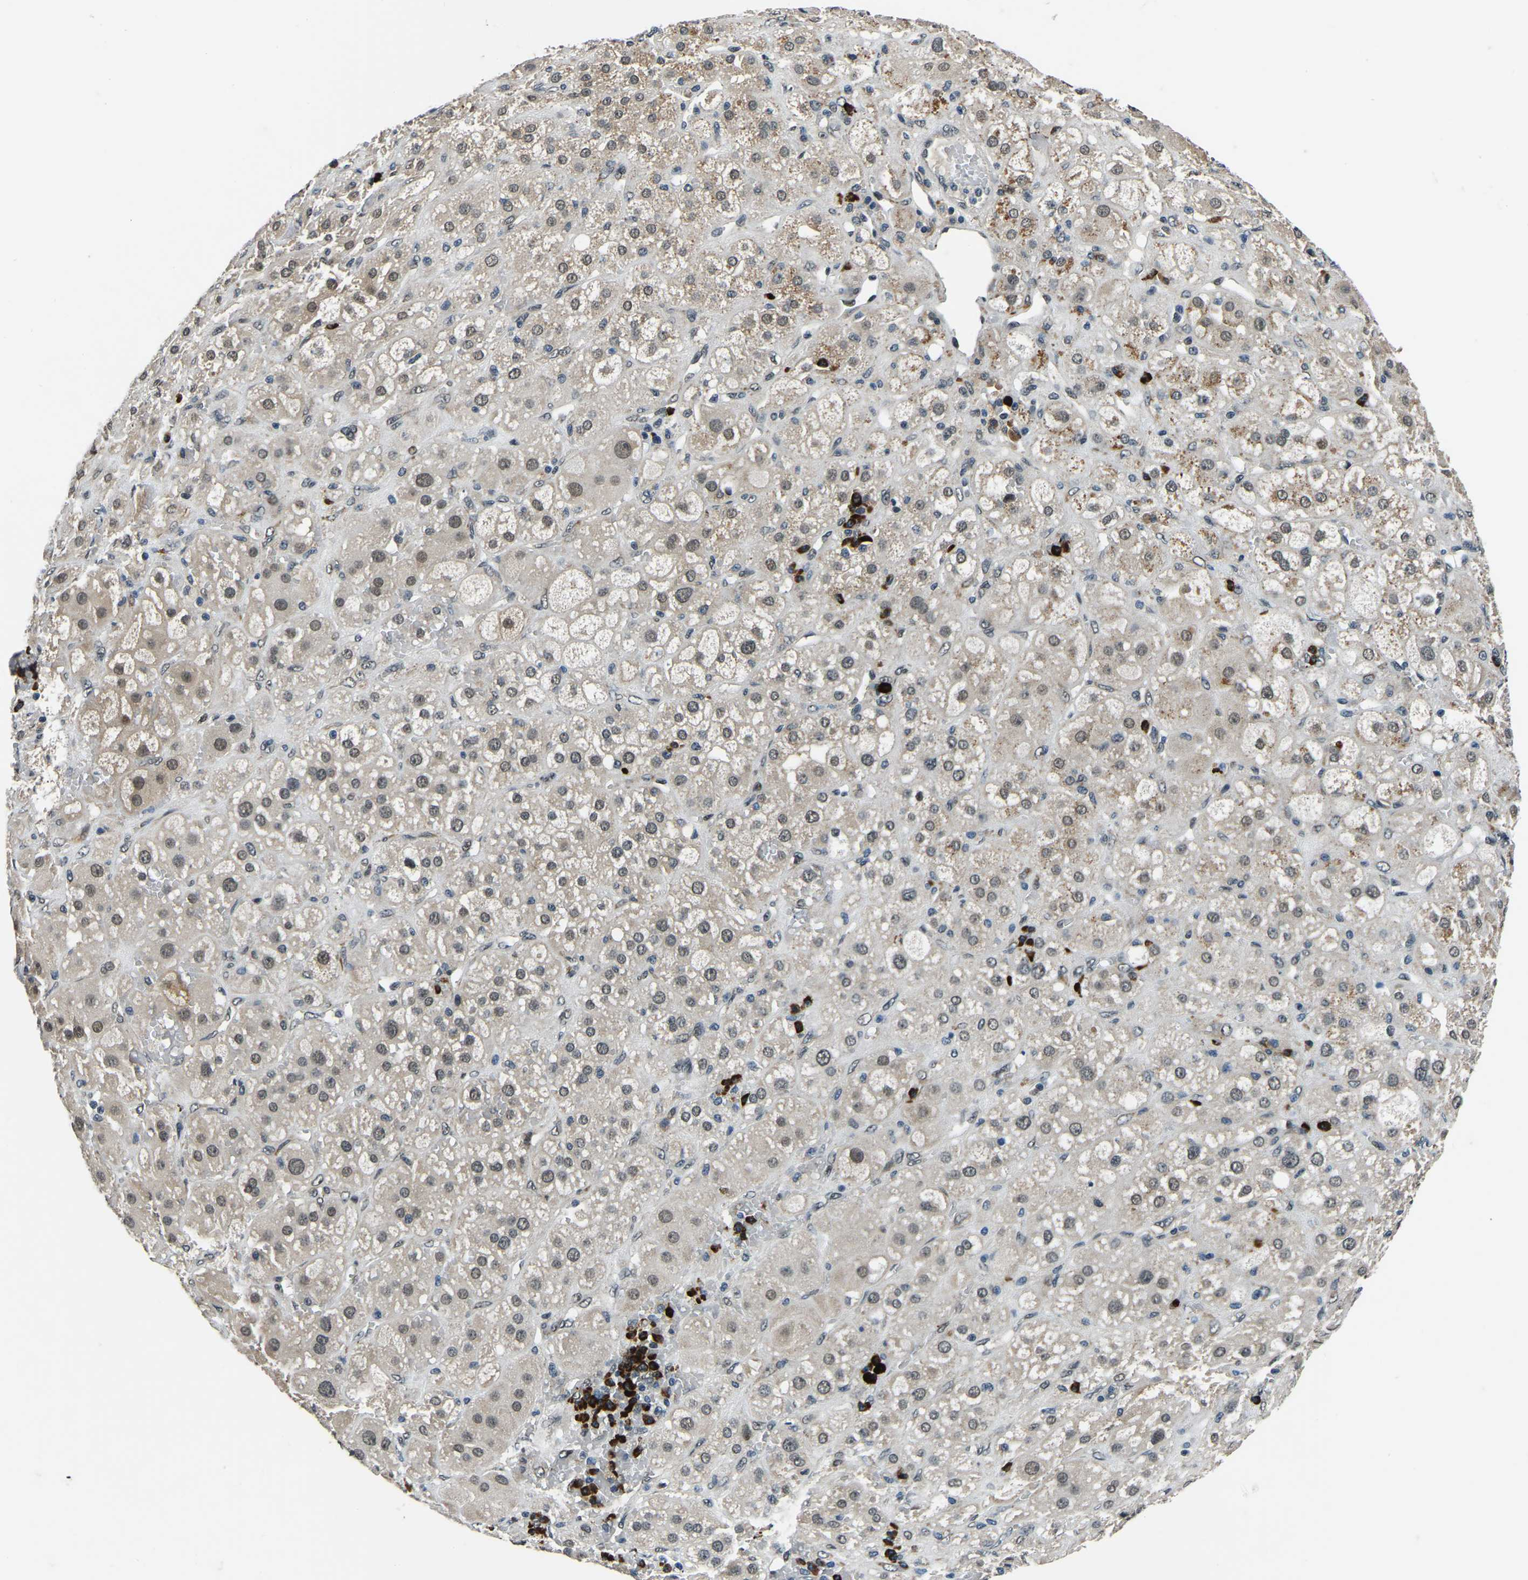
{"staining": {"intensity": "strong", "quantity": "25%-75%", "location": "nuclear"}, "tissue": "adrenal gland", "cell_type": "Glandular cells", "image_type": "normal", "snomed": [{"axis": "morphology", "description": "Normal tissue, NOS"}, {"axis": "topography", "description": "Adrenal gland"}], "caption": "Brown immunohistochemical staining in normal adrenal gland displays strong nuclear expression in about 25%-75% of glandular cells. (DAB IHC with brightfield microscopy, high magnification).", "gene": "ING2", "patient": {"sex": "female", "age": 47}}